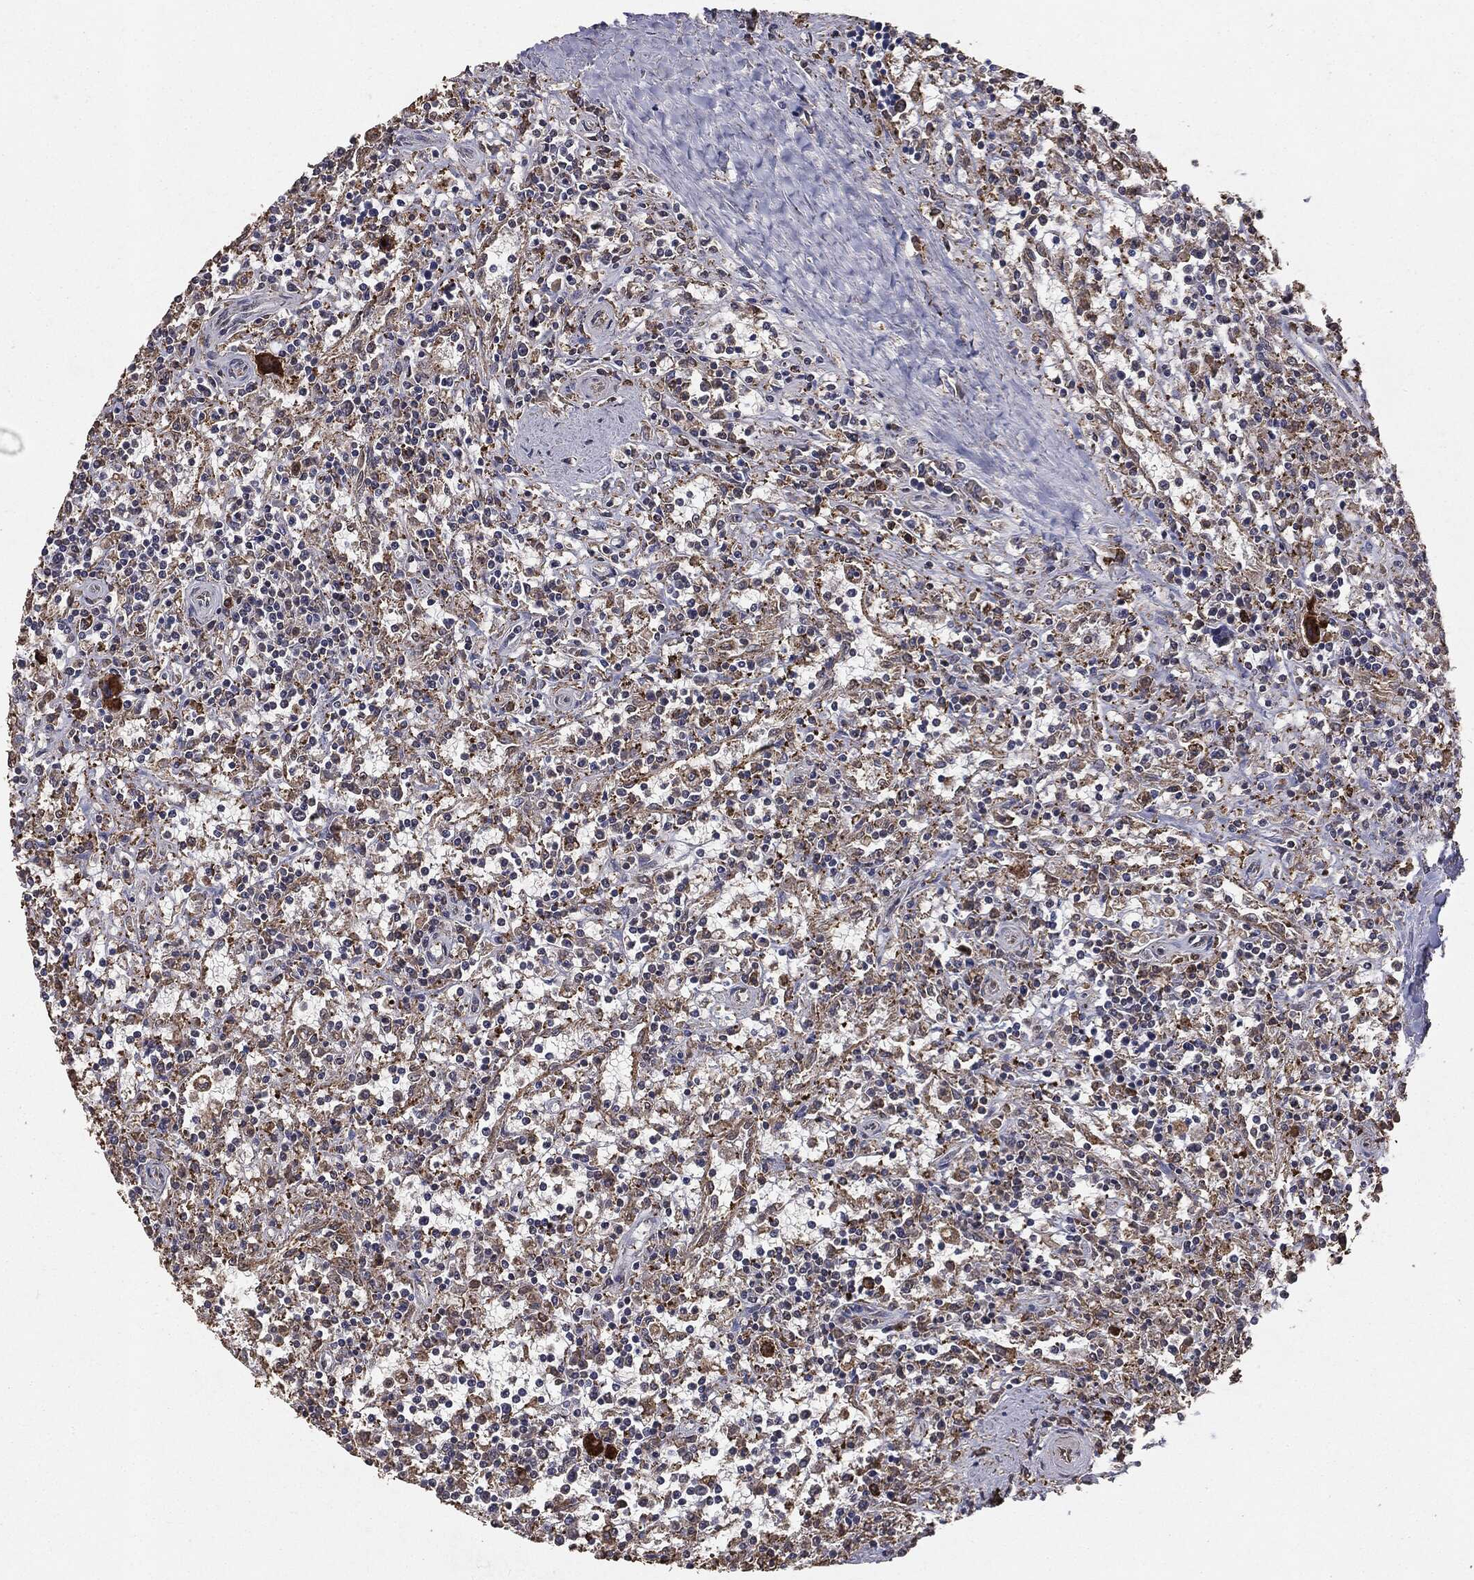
{"staining": {"intensity": "negative", "quantity": "none", "location": "none"}, "tissue": "lymphoma", "cell_type": "Tumor cells", "image_type": "cancer", "snomed": [{"axis": "morphology", "description": "Malignant lymphoma, non-Hodgkin's type, Low grade"}, {"axis": "topography", "description": "Spleen"}], "caption": "Immunohistochemical staining of human low-grade malignant lymphoma, non-Hodgkin's type exhibits no significant expression in tumor cells.", "gene": "MTOR", "patient": {"sex": "male", "age": 62}}